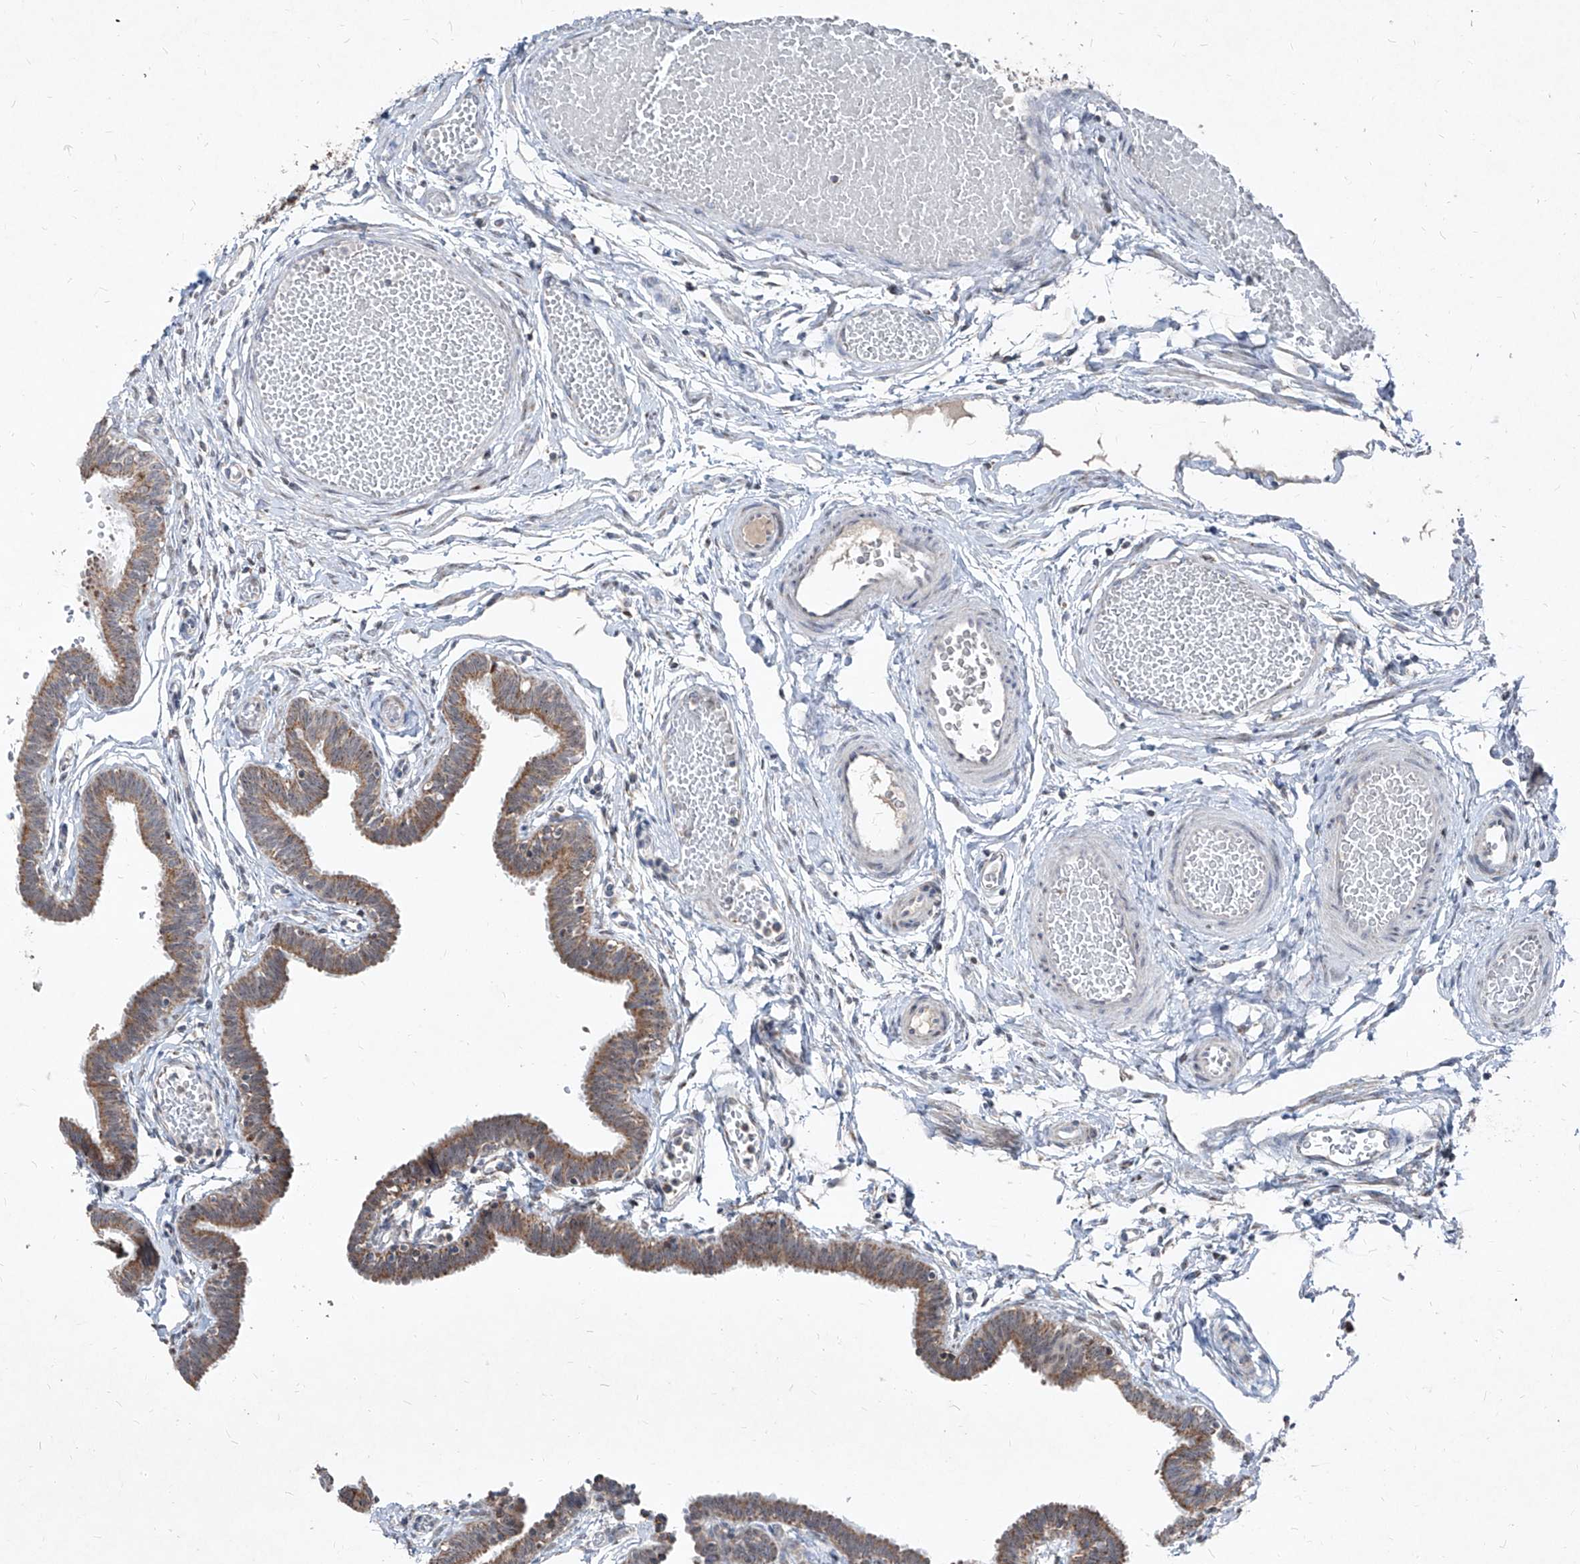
{"staining": {"intensity": "moderate", "quantity": ">75%", "location": "cytoplasmic/membranous"}, "tissue": "fallopian tube", "cell_type": "Glandular cells", "image_type": "normal", "snomed": [{"axis": "morphology", "description": "Normal tissue, NOS"}, {"axis": "topography", "description": "Fallopian tube"}, {"axis": "topography", "description": "Ovary"}], "caption": "The histopathology image displays immunohistochemical staining of benign fallopian tube. There is moderate cytoplasmic/membranous staining is appreciated in about >75% of glandular cells.", "gene": "NDUFB3", "patient": {"sex": "female", "age": 23}}